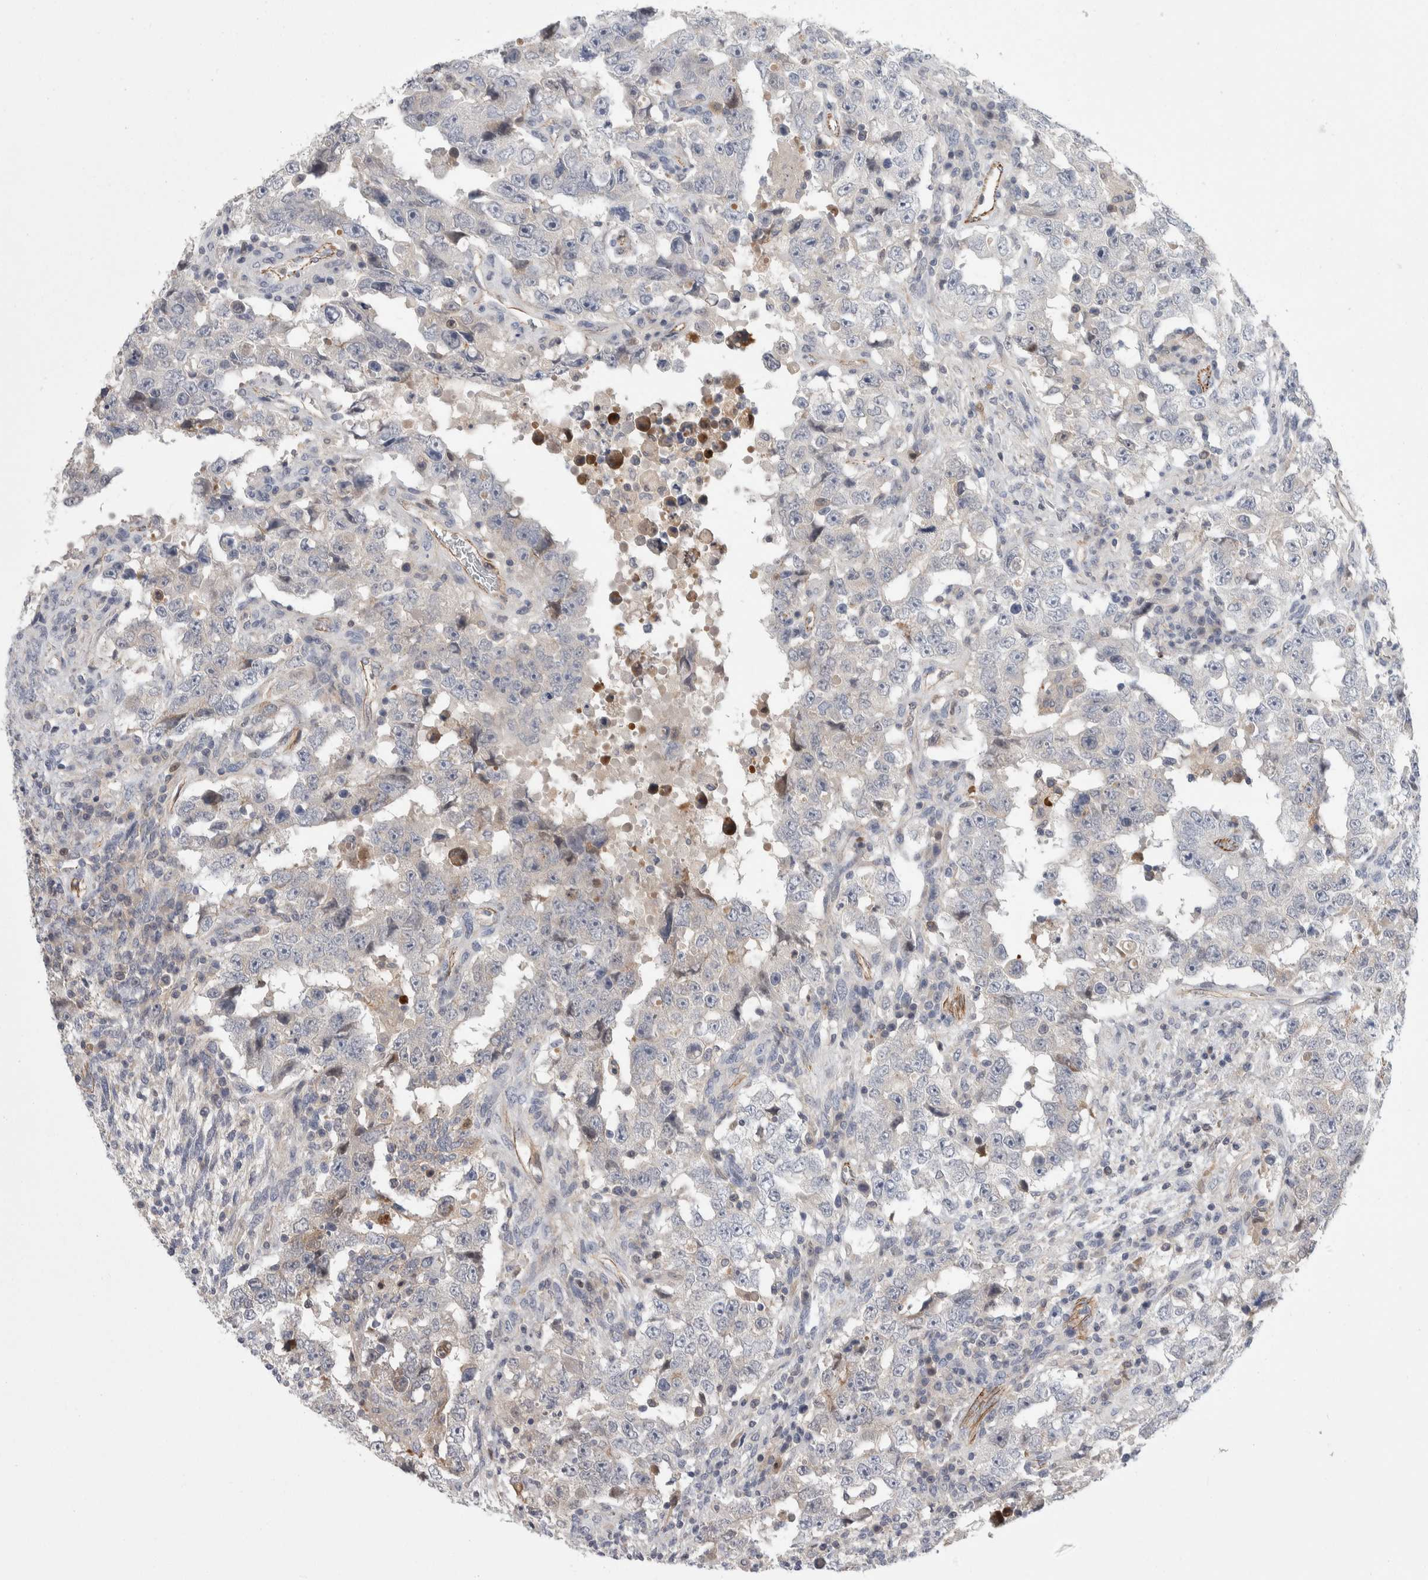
{"staining": {"intensity": "negative", "quantity": "none", "location": "none"}, "tissue": "testis cancer", "cell_type": "Tumor cells", "image_type": "cancer", "snomed": [{"axis": "morphology", "description": "Carcinoma, Embryonal, NOS"}, {"axis": "topography", "description": "Testis"}], "caption": "There is no significant positivity in tumor cells of testis cancer (embryonal carcinoma).", "gene": "ZNF862", "patient": {"sex": "male", "age": 26}}